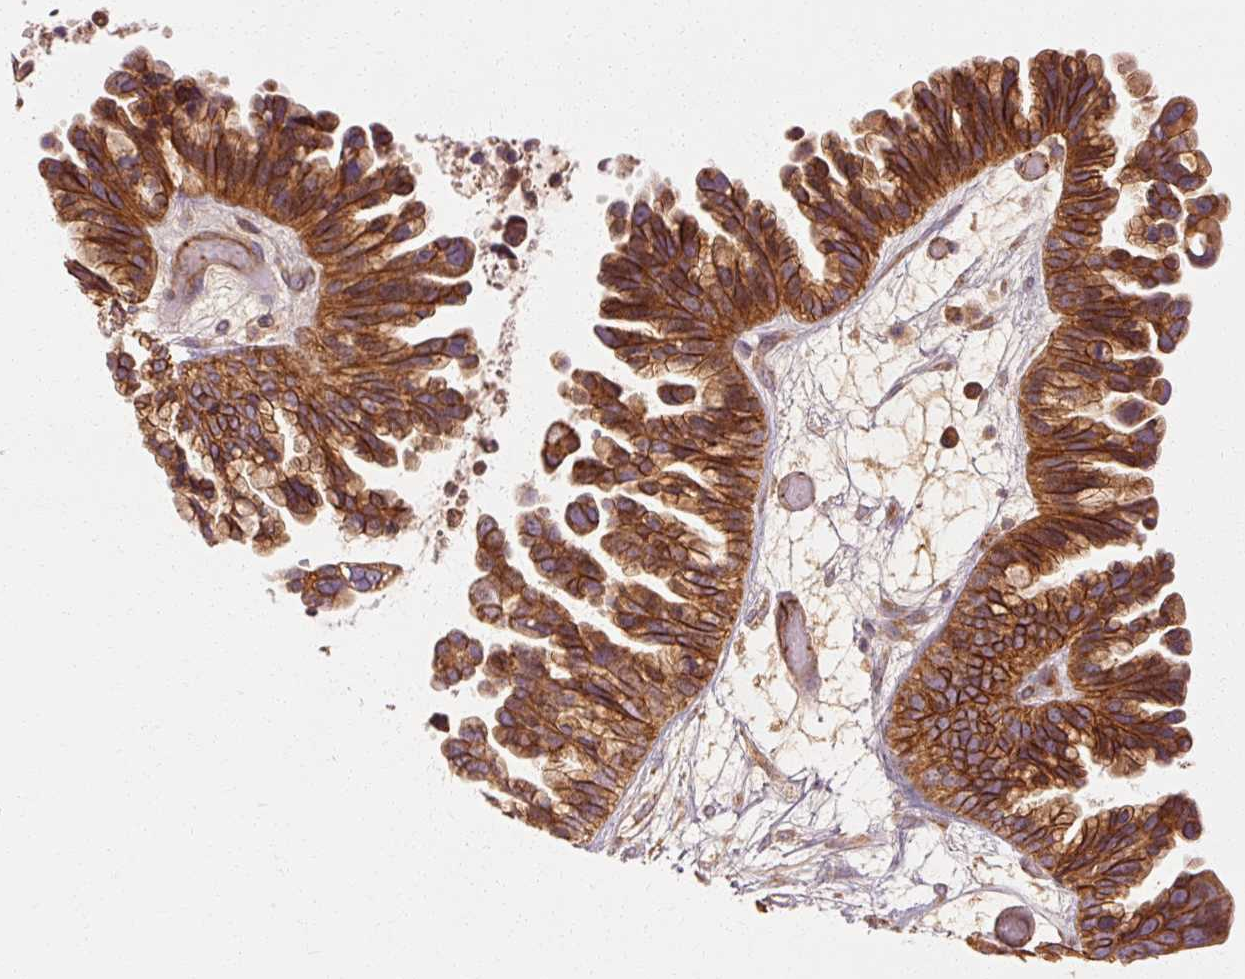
{"staining": {"intensity": "strong", "quantity": ">75%", "location": "cytoplasmic/membranous"}, "tissue": "ovarian cancer", "cell_type": "Tumor cells", "image_type": "cancer", "snomed": [{"axis": "morphology", "description": "Cystadenocarcinoma, serous, NOS"}, {"axis": "topography", "description": "Ovary"}], "caption": "High-power microscopy captured an immunohistochemistry (IHC) micrograph of ovarian serous cystadenocarcinoma, revealing strong cytoplasmic/membranous staining in approximately >75% of tumor cells.", "gene": "CTNNA1", "patient": {"sex": "female", "age": 56}}